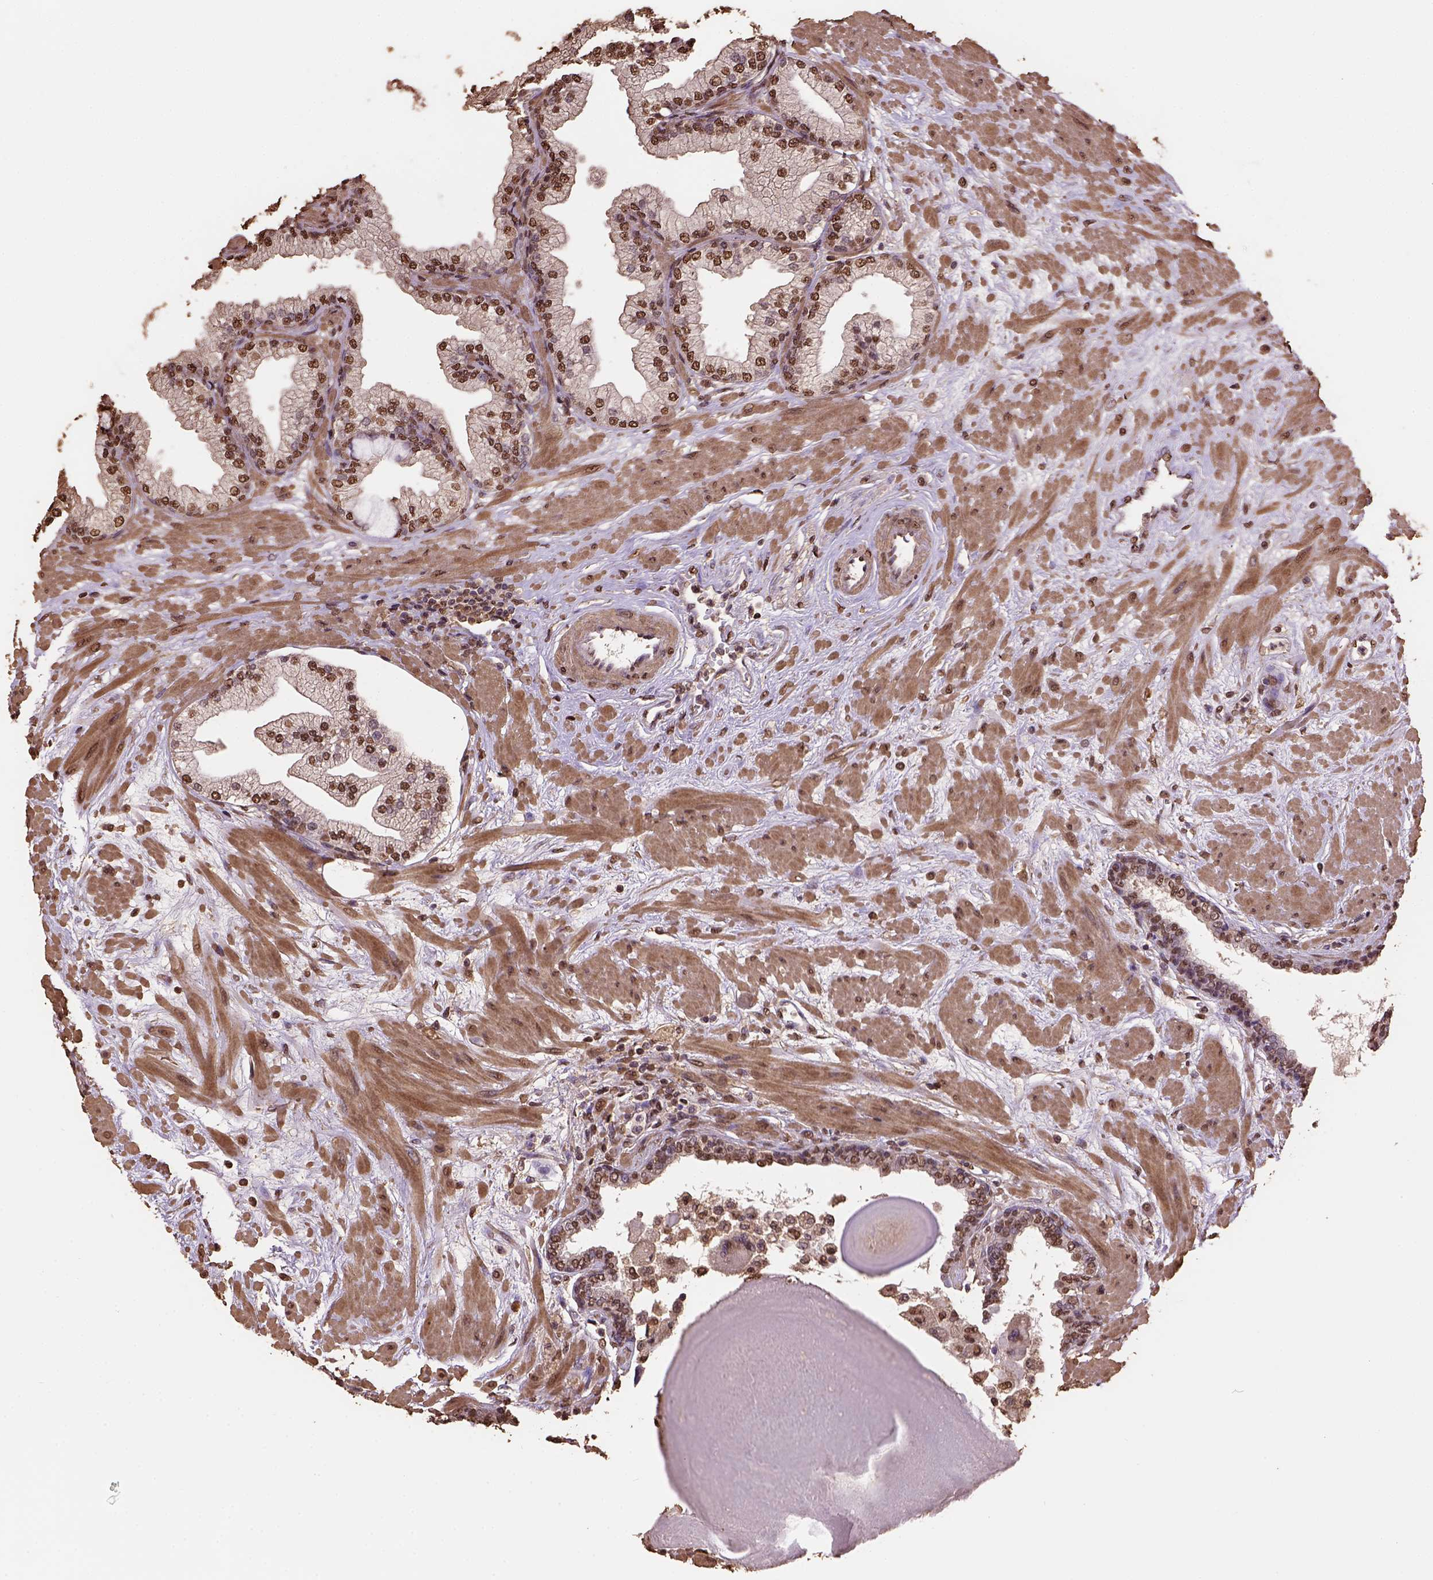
{"staining": {"intensity": "strong", "quantity": ">75%", "location": "nuclear"}, "tissue": "prostate", "cell_type": "Glandular cells", "image_type": "normal", "snomed": [{"axis": "morphology", "description": "Normal tissue, NOS"}, {"axis": "topography", "description": "Prostate"}, {"axis": "topography", "description": "Peripheral nerve tissue"}], "caption": "An immunohistochemistry (IHC) micrograph of benign tissue is shown. Protein staining in brown highlights strong nuclear positivity in prostate within glandular cells. (DAB (3,3'-diaminobenzidine) = brown stain, brightfield microscopy at high magnification).", "gene": "CSTF2T", "patient": {"sex": "male", "age": 61}}